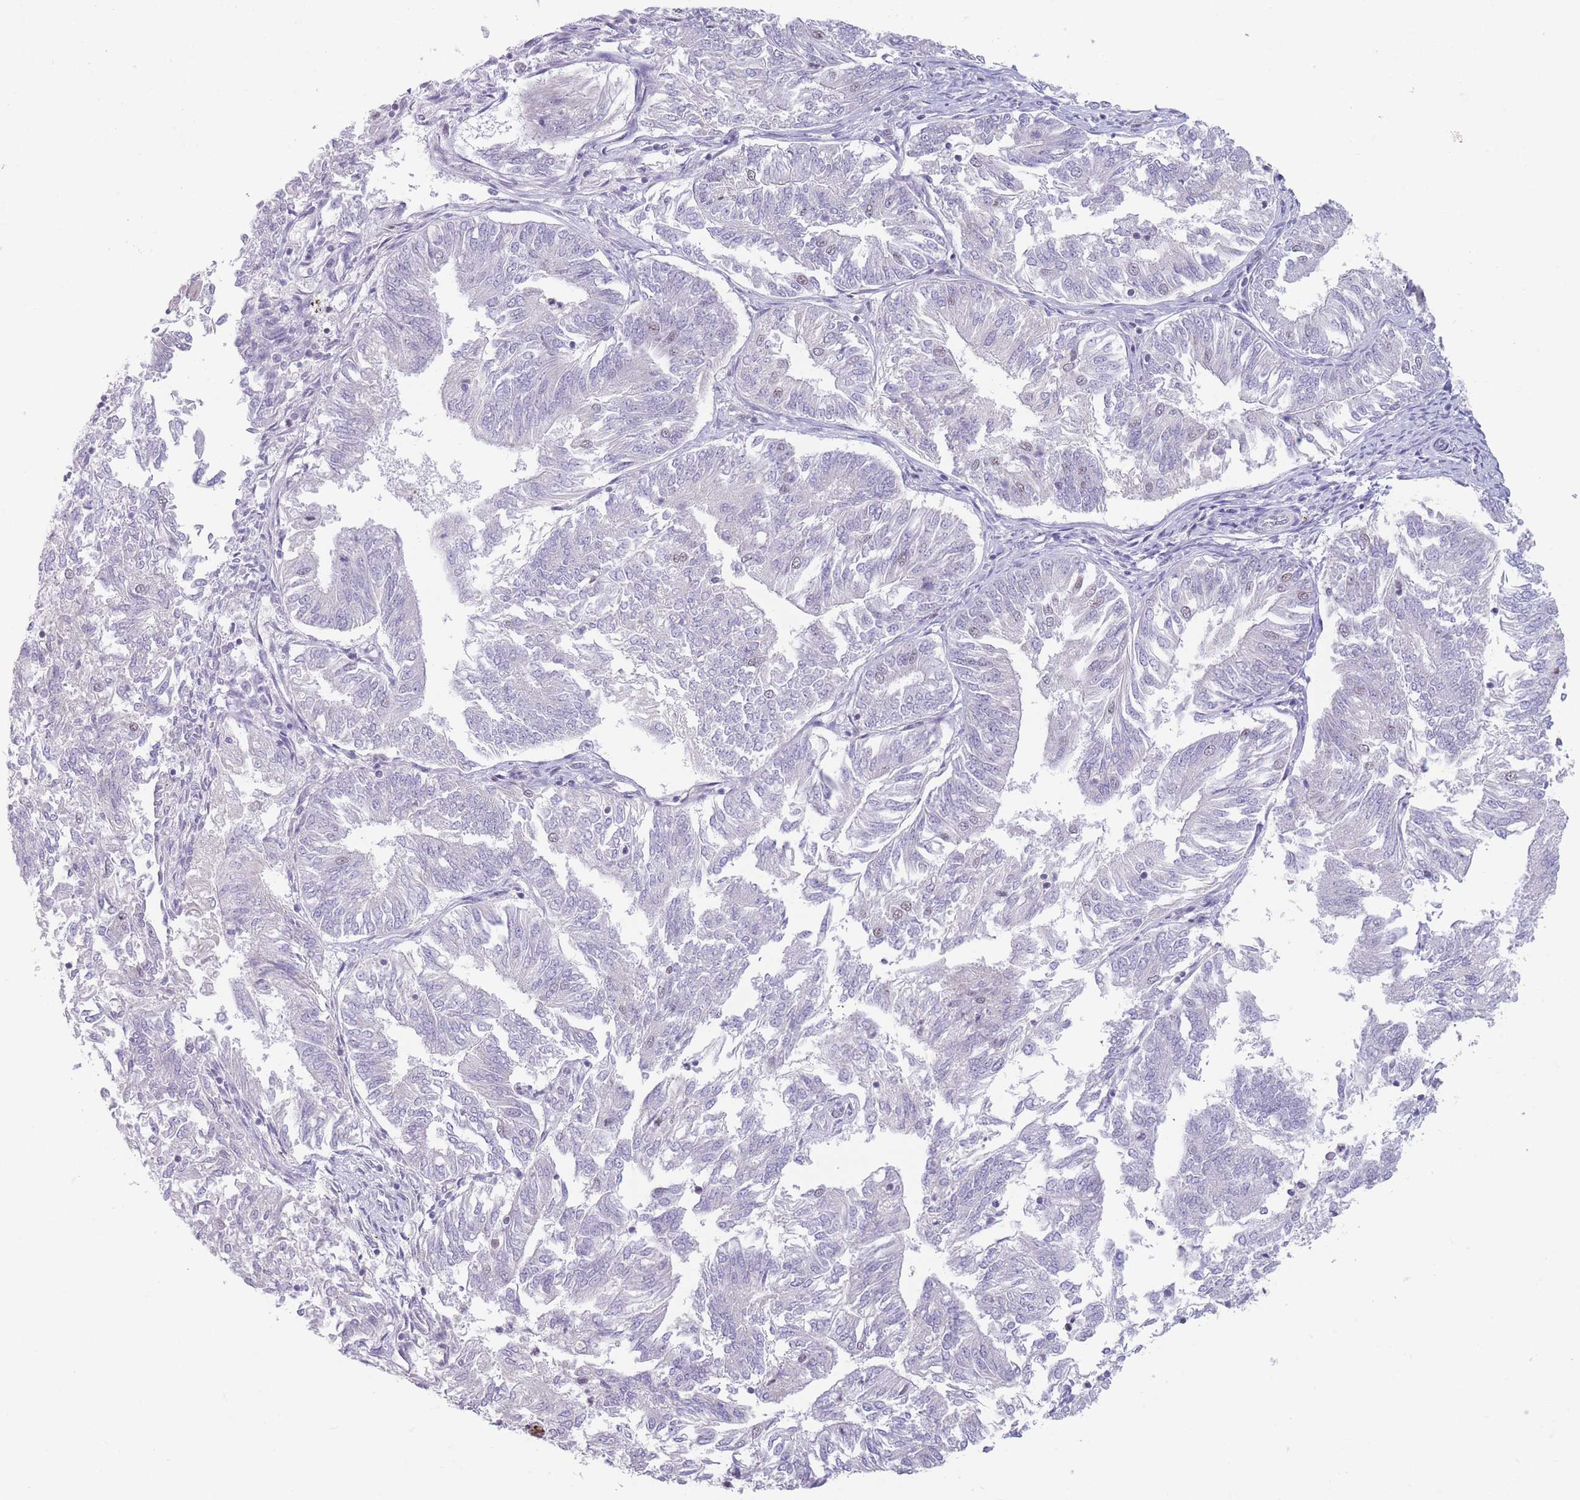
{"staining": {"intensity": "negative", "quantity": "none", "location": "none"}, "tissue": "endometrial cancer", "cell_type": "Tumor cells", "image_type": "cancer", "snomed": [{"axis": "morphology", "description": "Adenocarcinoma, NOS"}, {"axis": "topography", "description": "Endometrium"}], "caption": "This is an immunohistochemistry histopathology image of human adenocarcinoma (endometrial). There is no expression in tumor cells.", "gene": "ARID3B", "patient": {"sex": "female", "age": 58}}